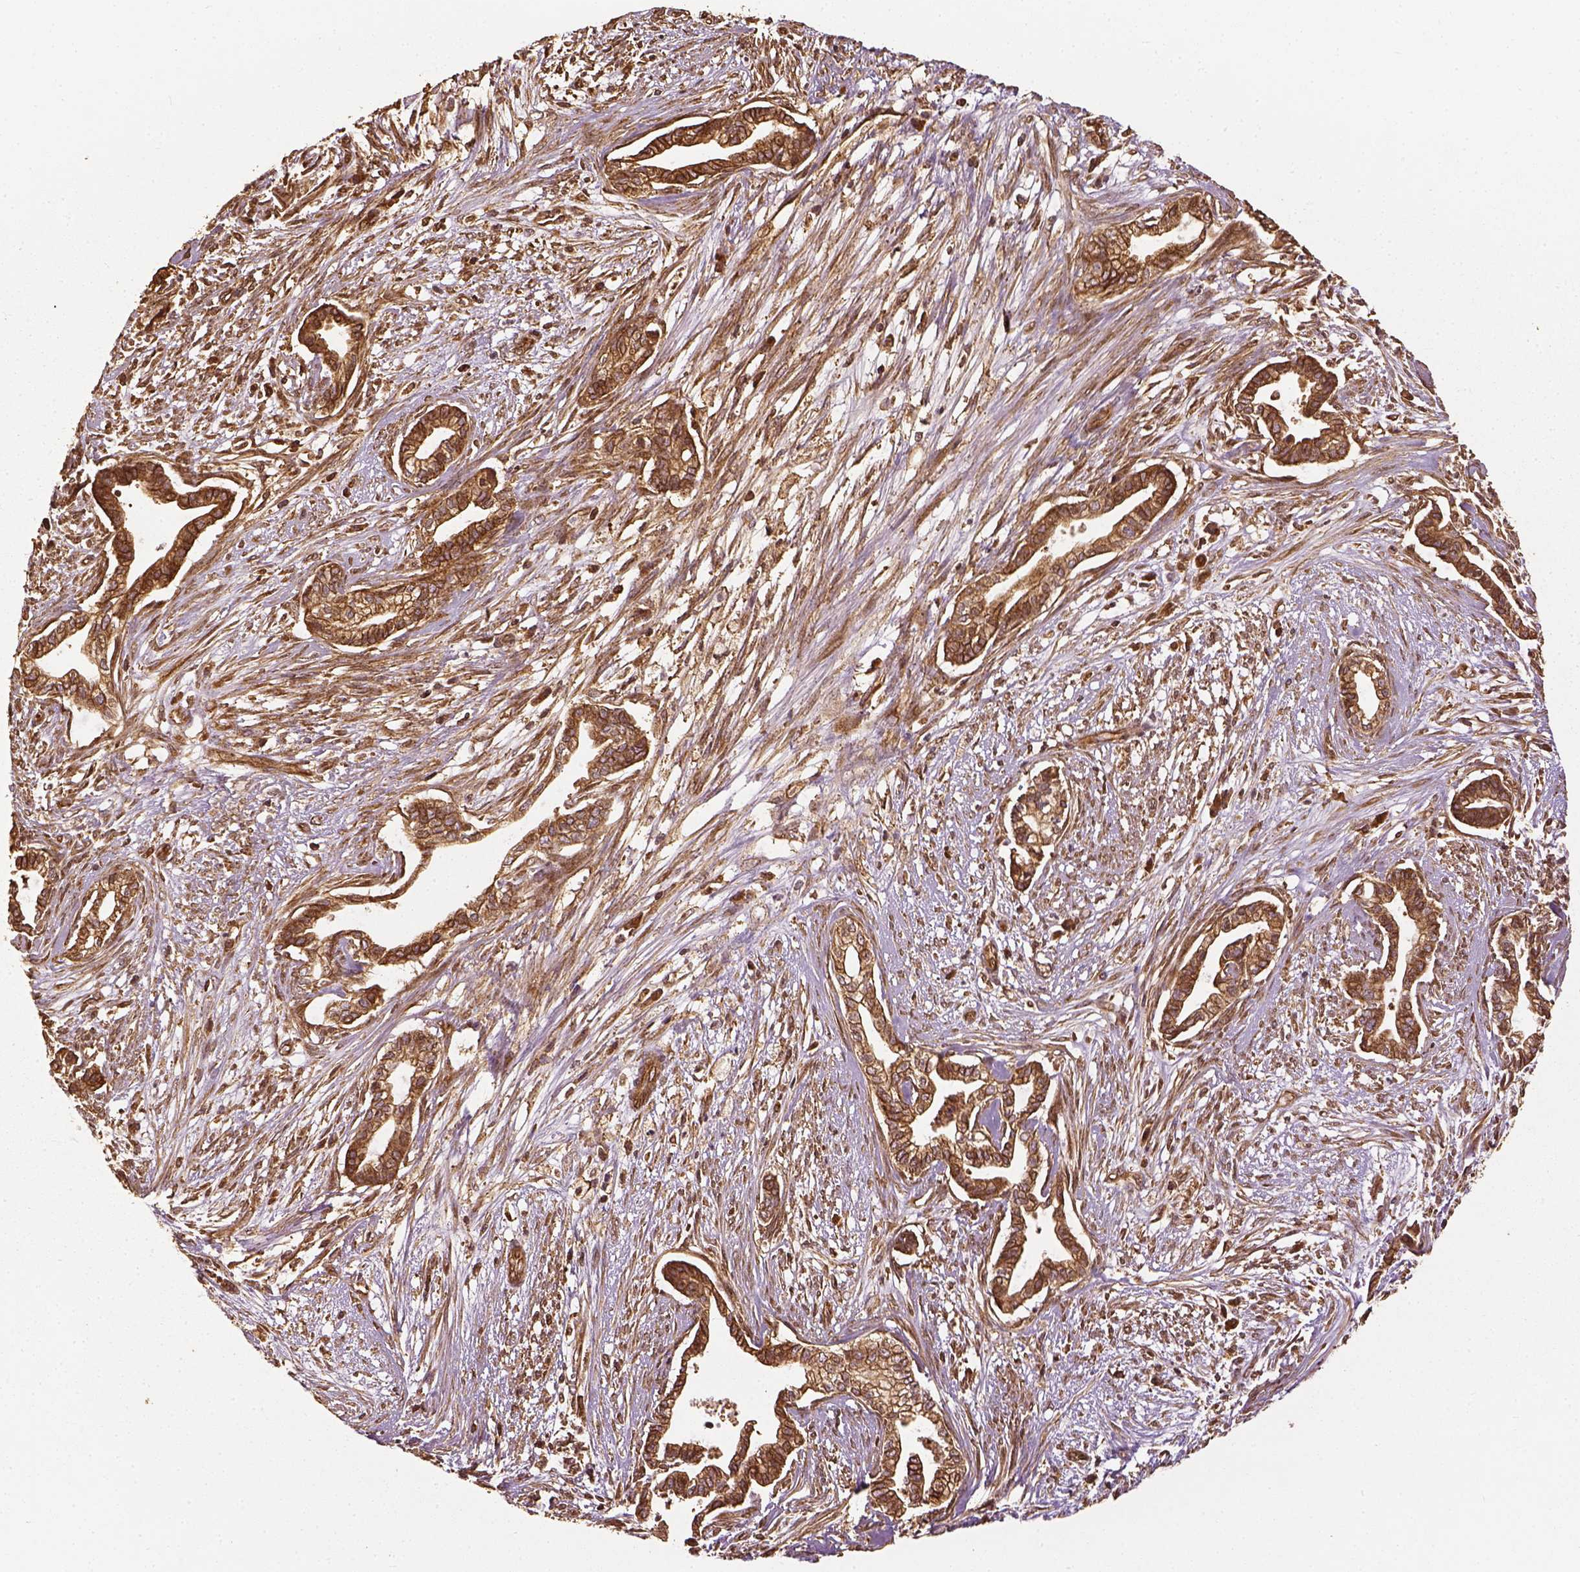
{"staining": {"intensity": "moderate", "quantity": ">75%", "location": "cytoplasmic/membranous"}, "tissue": "cervical cancer", "cell_type": "Tumor cells", "image_type": "cancer", "snomed": [{"axis": "morphology", "description": "Adenocarcinoma, NOS"}, {"axis": "topography", "description": "Cervix"}], "caption": "Adenocarcinoma (cervical) tissue demonstrates moderate cytoplasmic/membranous expression in approximately >75% of tumor cells, visualized by immunohistochemistry. The protein of interest is shown in brown color, while the nuclei are stained blue.", "gene": "VEGFA", "patient": {"sex": "female", "age": 62}}